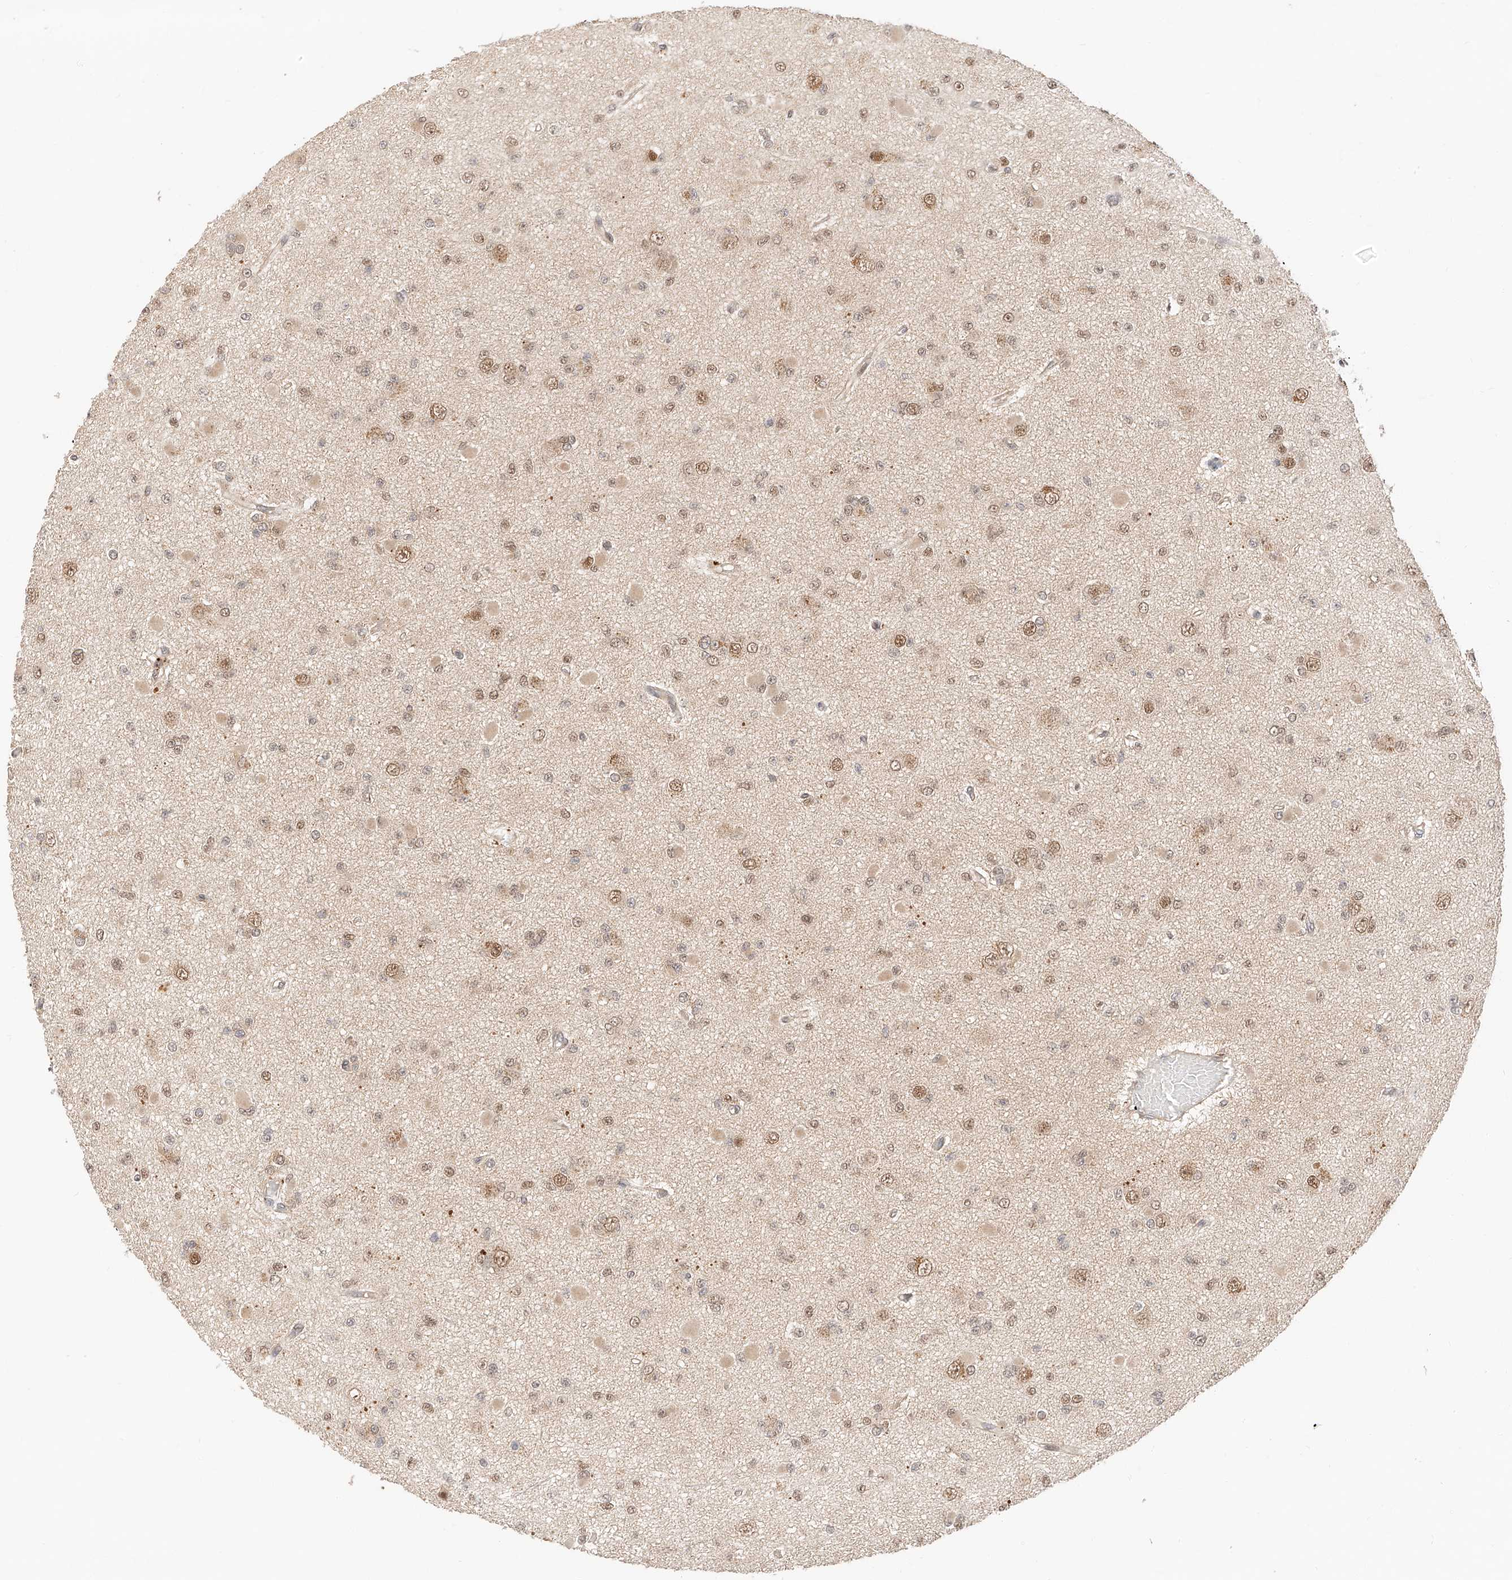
{"staining": {"intensity": "moderate", "quantity": ">75%", "location": "nuclear"}, "tissue": "glioma", "cell_type": "Tumor cells", "image_type": "cancer", "snomed": [{"axis": "morphology", "description": "Glioma, malignant, Low grade"}, {"axis": "topography", "description": "Brain"}], "caption": "This photomicrograph reveals immunohistochemistry (IHC) staining of human glioma, with medium moderate nuclear staining in approximately >75% of tumor cells.", "gene": "EIF4H", "patient": {"sex": "female", "age": 22}}